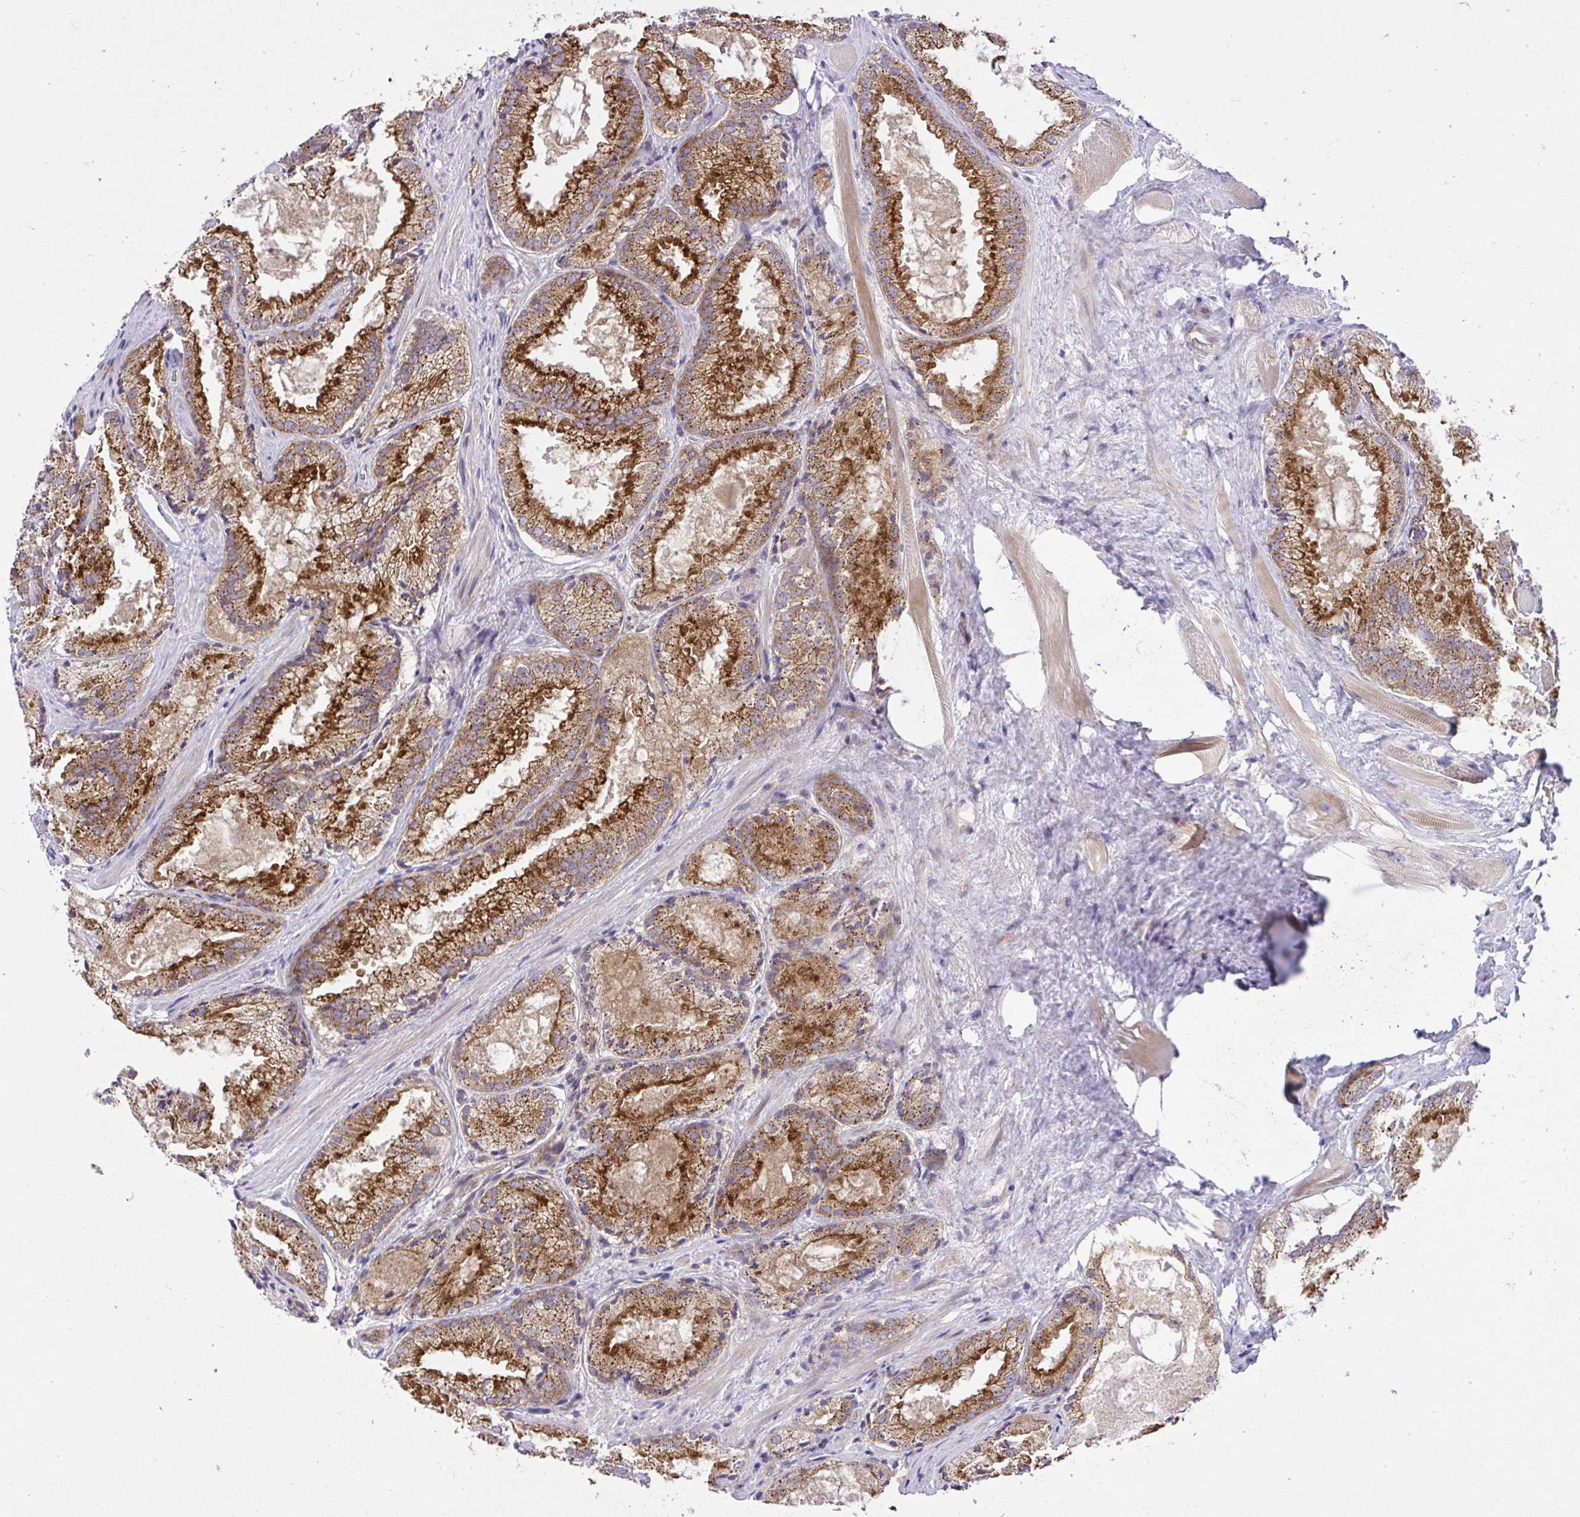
{"staining": {"intensity": "strong", "quantity": ">75%", "location": "cytoplasmic/membranous"}, "tissue": "prostate cancer", "cell_type": "Tumor cells", "image_type": "cancer", "snomed": [{"axis": "morphology", "description": "Adenocarcinoma, High grade"}, {"axis": "topography", "description": "Prostate"}], "caption": "Immunohistochemical staining of prostate cancer demonstrates high levels of strong cytoplasmic/membranous protein positivity in approximately >75% of tumor cells.", "gene": "CHIA", "patient": {"sex": "male", "age": 68}}